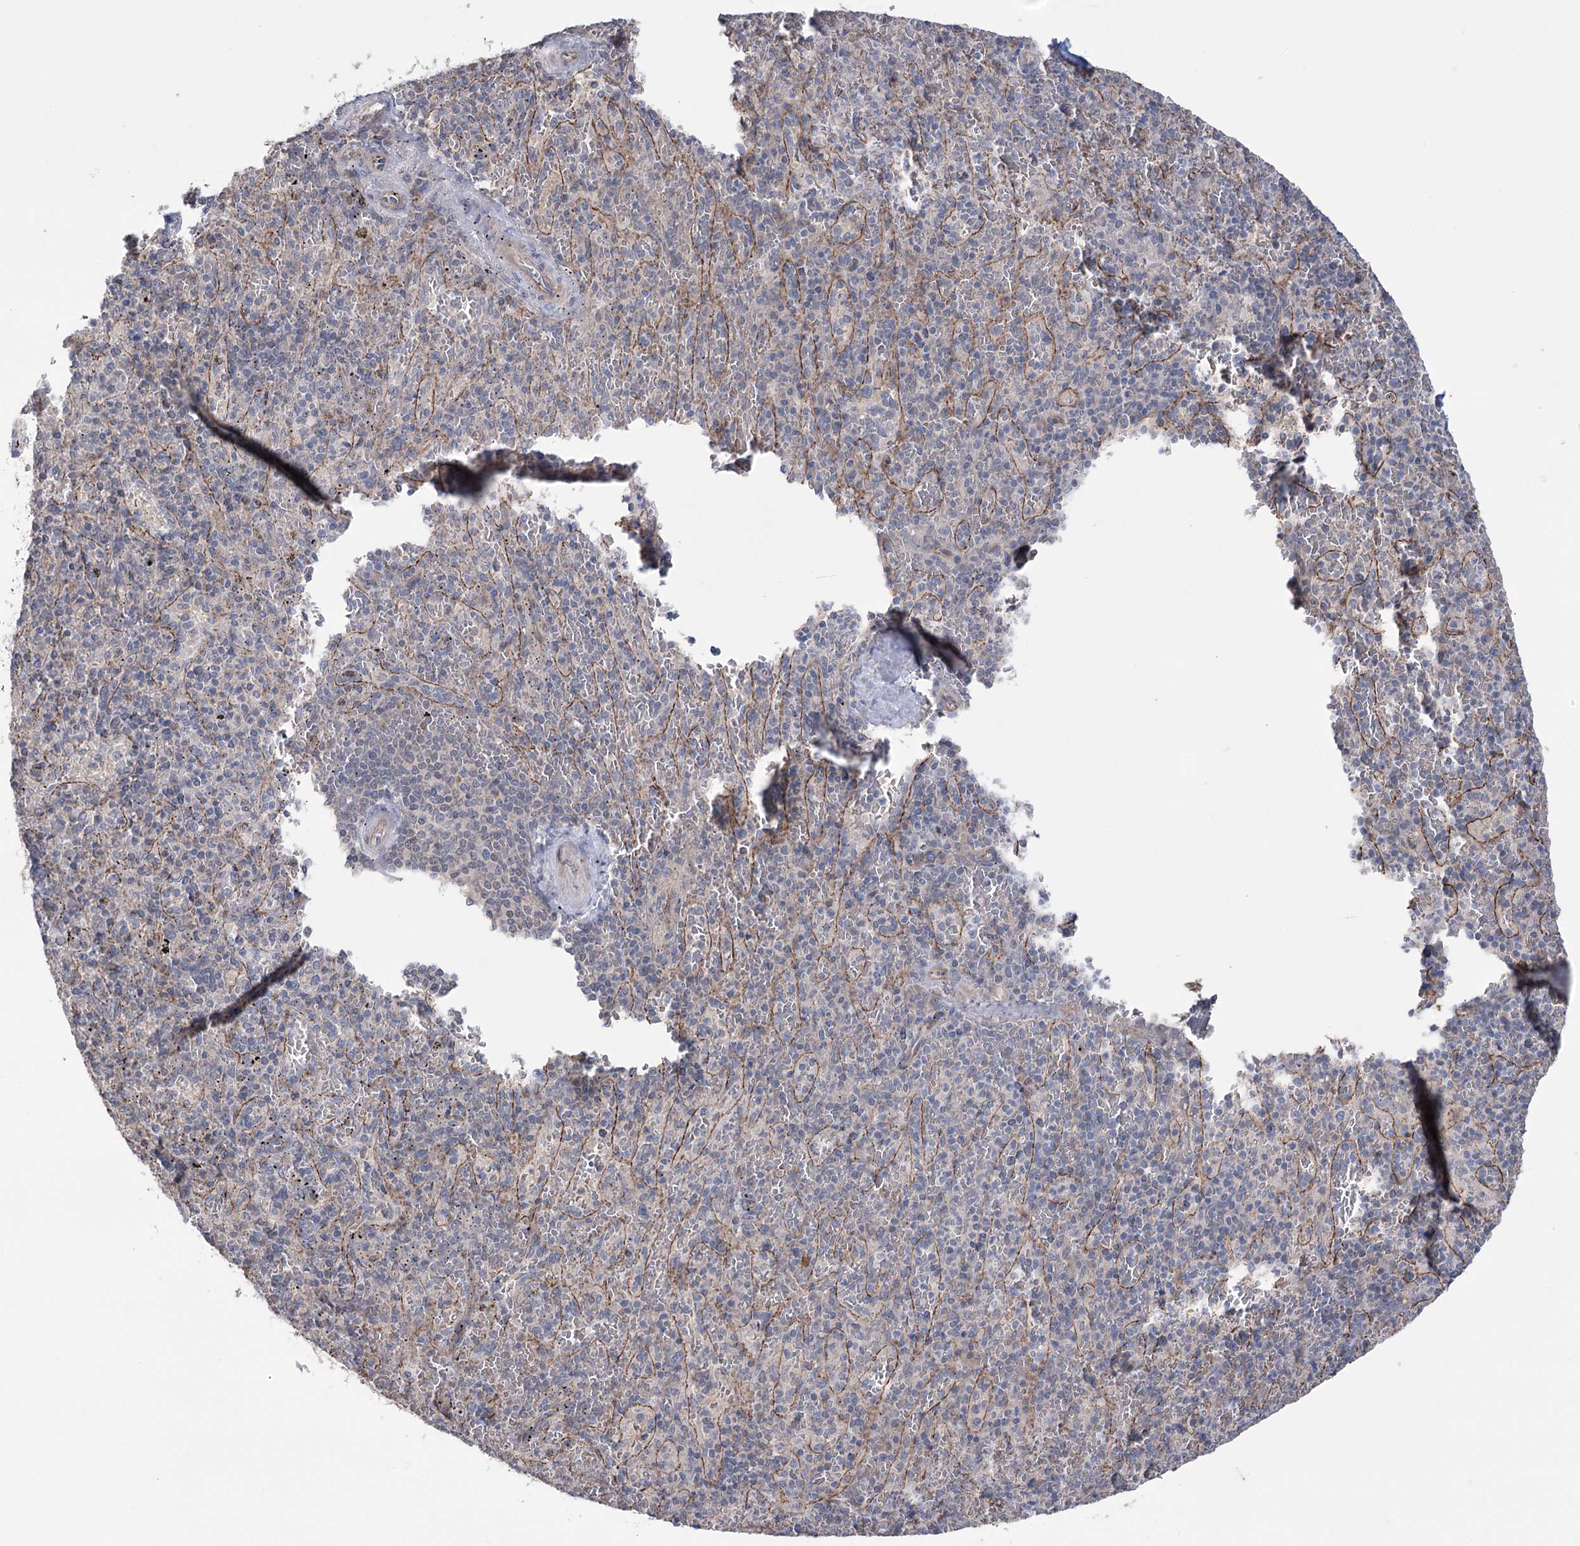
{"staining": {"intensity": "negative", "quantity": "none", "location": "none"}, "tissue": "spleen", "cell_type": "Cells in red pulp", "image_type": "normal", "snomed": [{"axis": "morphology", "description": "Normal tissue, NOS"}, {"axis": "topography", "description": "Spleen"}], "caption": "Immunohistochemistry (IHC) micrograph of unremarkable spleen stained for a protein (brown), which exhibits no positivity in cells in red pulp.", "gene": "TRIM71", "patient": {"sex": "male", "age": 82}}